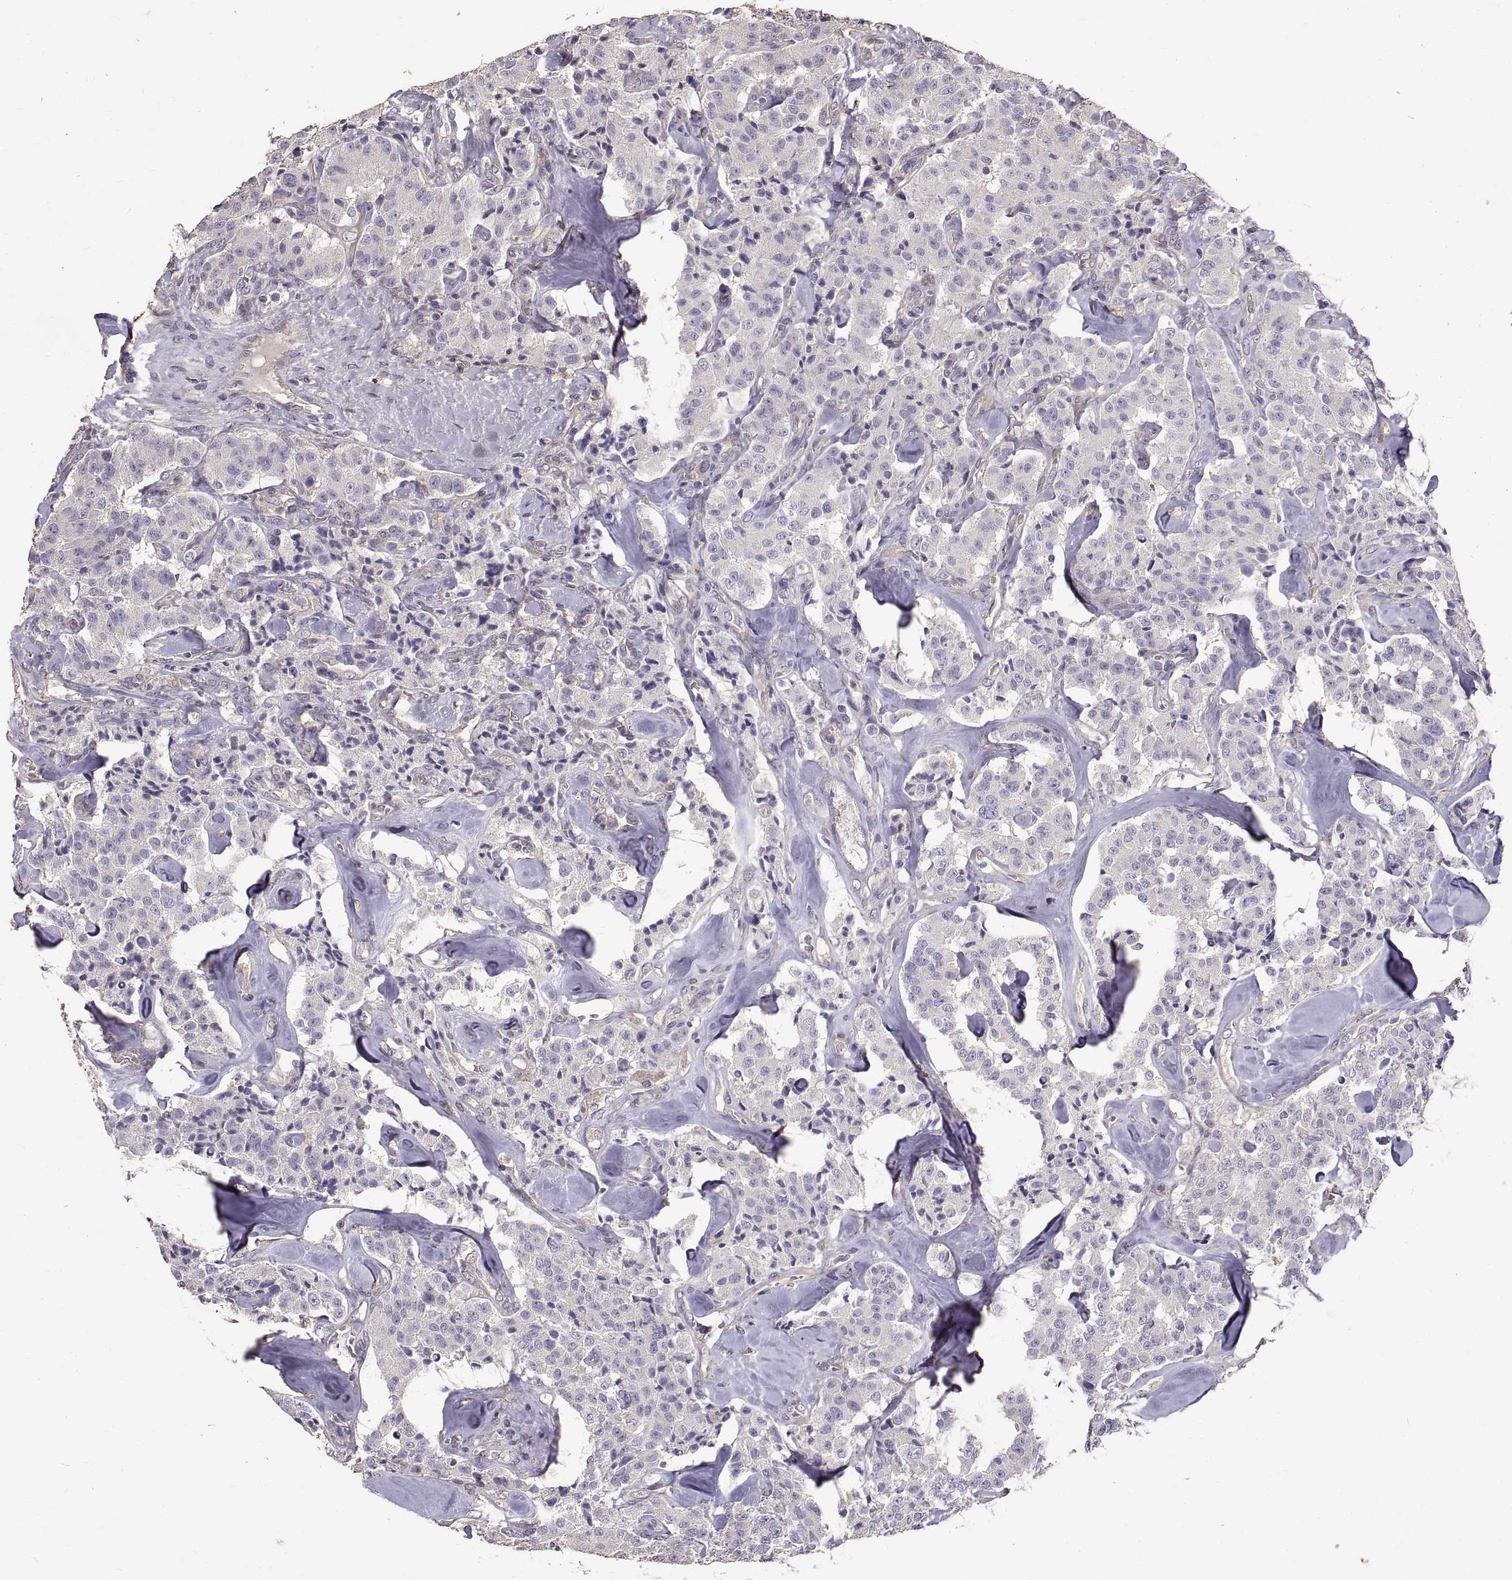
{"staining": {"intensity": "negative", "quantity": "none", "location": "none"}, "tissue": "carcinoid", "cell_type": "Tumor cells", "image_type": "cancer", "snomed": [{"axis": "morphology", "description": "Carcinoid, malignant, NOS"}, {"axis": "topography", "description": "Pancreas"}], "caption": "Histopathology image shows no significant protein positivity in tumor cells of carcinoid. (DAB immunohistochemistry (IHC) visualized using brightfield microscopy, high magnification).", "gene": "PEA15", "patient": {"sex": "male", "age": 41}}